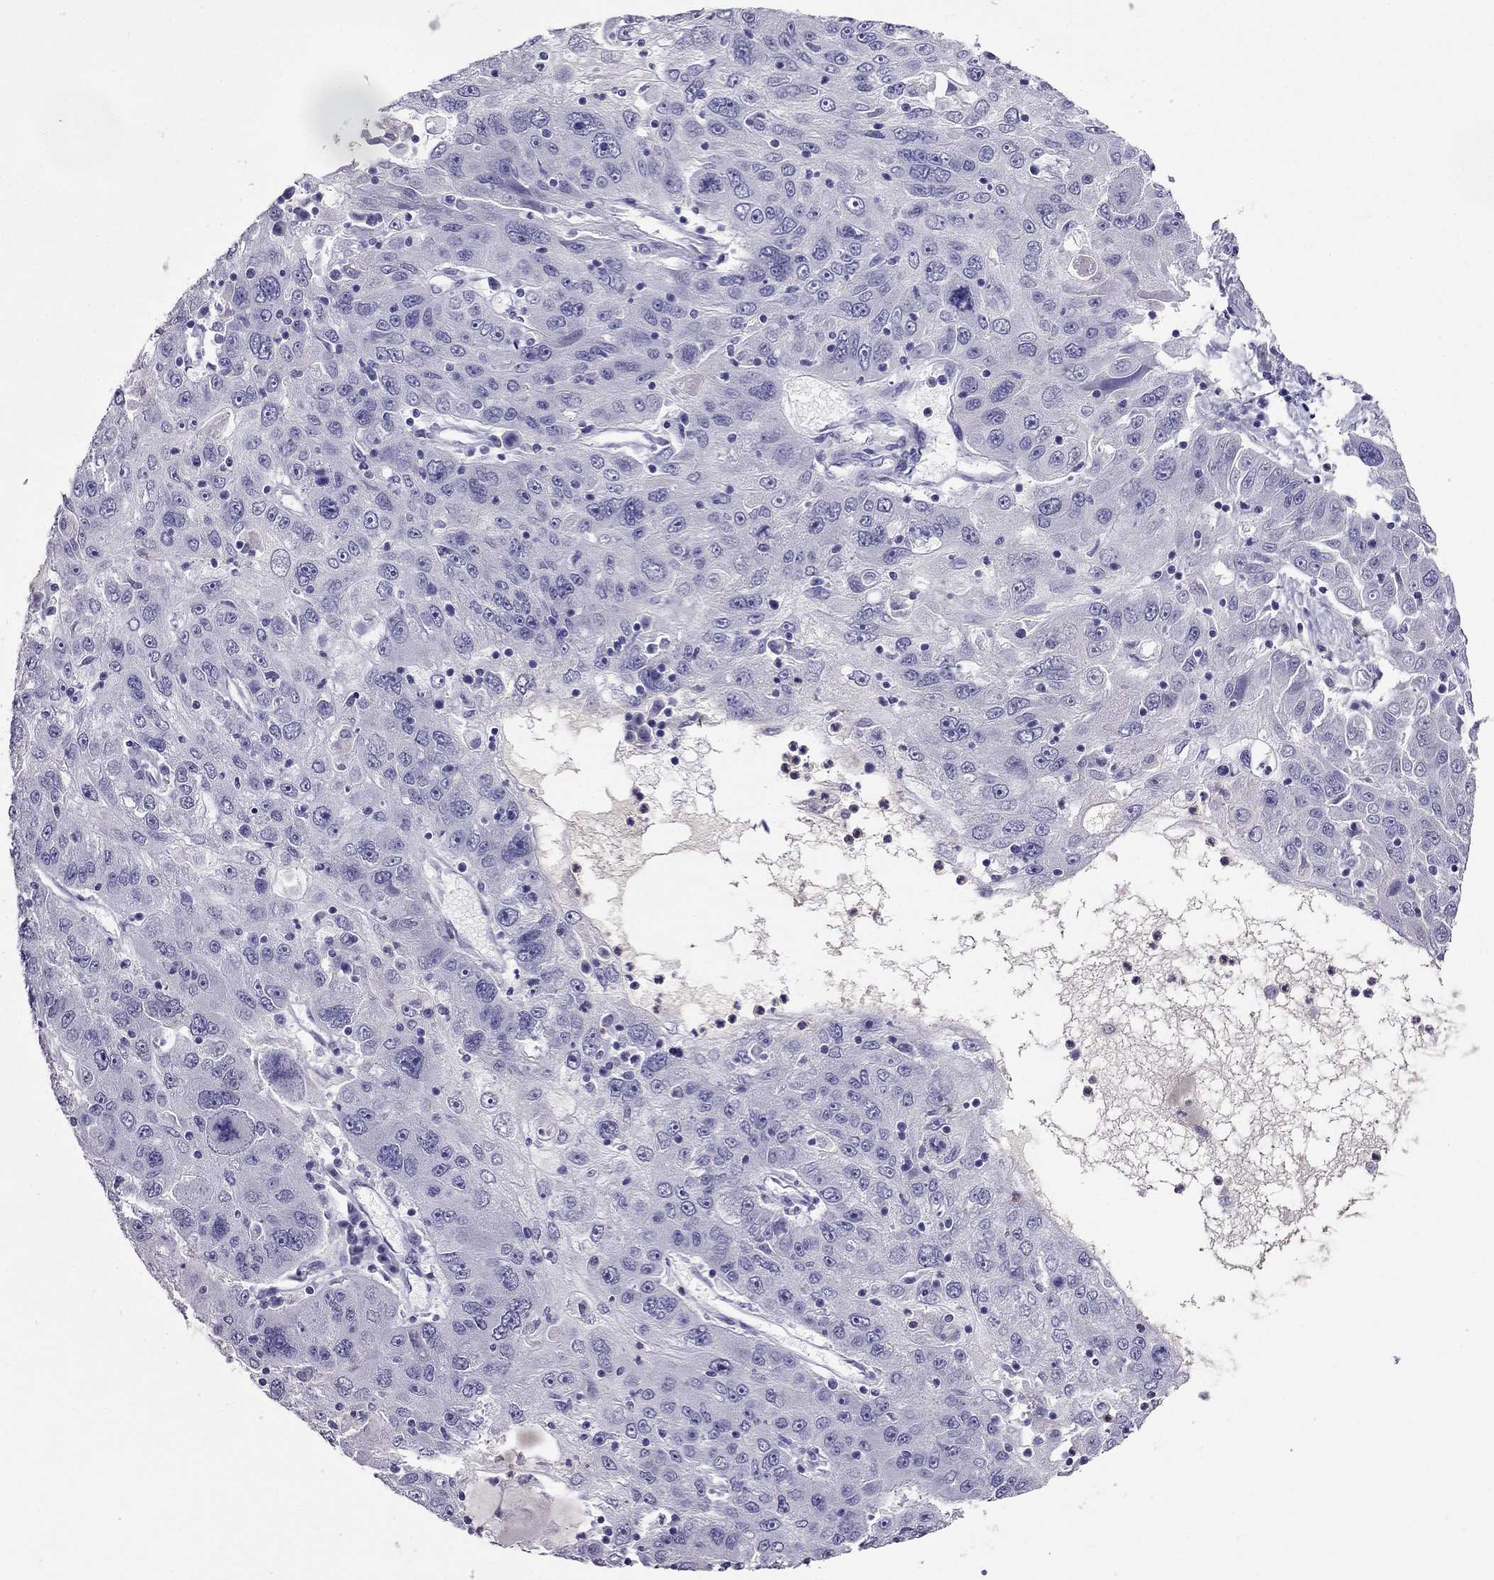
{"staining": {"intensity": "negative", "quantity": "none", "location": "none"}, "tissue": "stomach cancer", "cell_type": "Tumor cells", "image_type": "cancer", "snomed": [{"axis": "morphology", "description": "Adenocarcinoma, NOS"}, {"axis": "topography", "description": "Stomach"}], "caption": "Immunohistochemistry (IHC) histopathology image of neoplastic tissue: human stomach adenocarcinoma stained with DAB (3,3'-diaminobenzidine) exhibits no significant protein expression in tumor cells.", "gene": "CDHR4", "patient": {"sex": "male", "age": 56}}